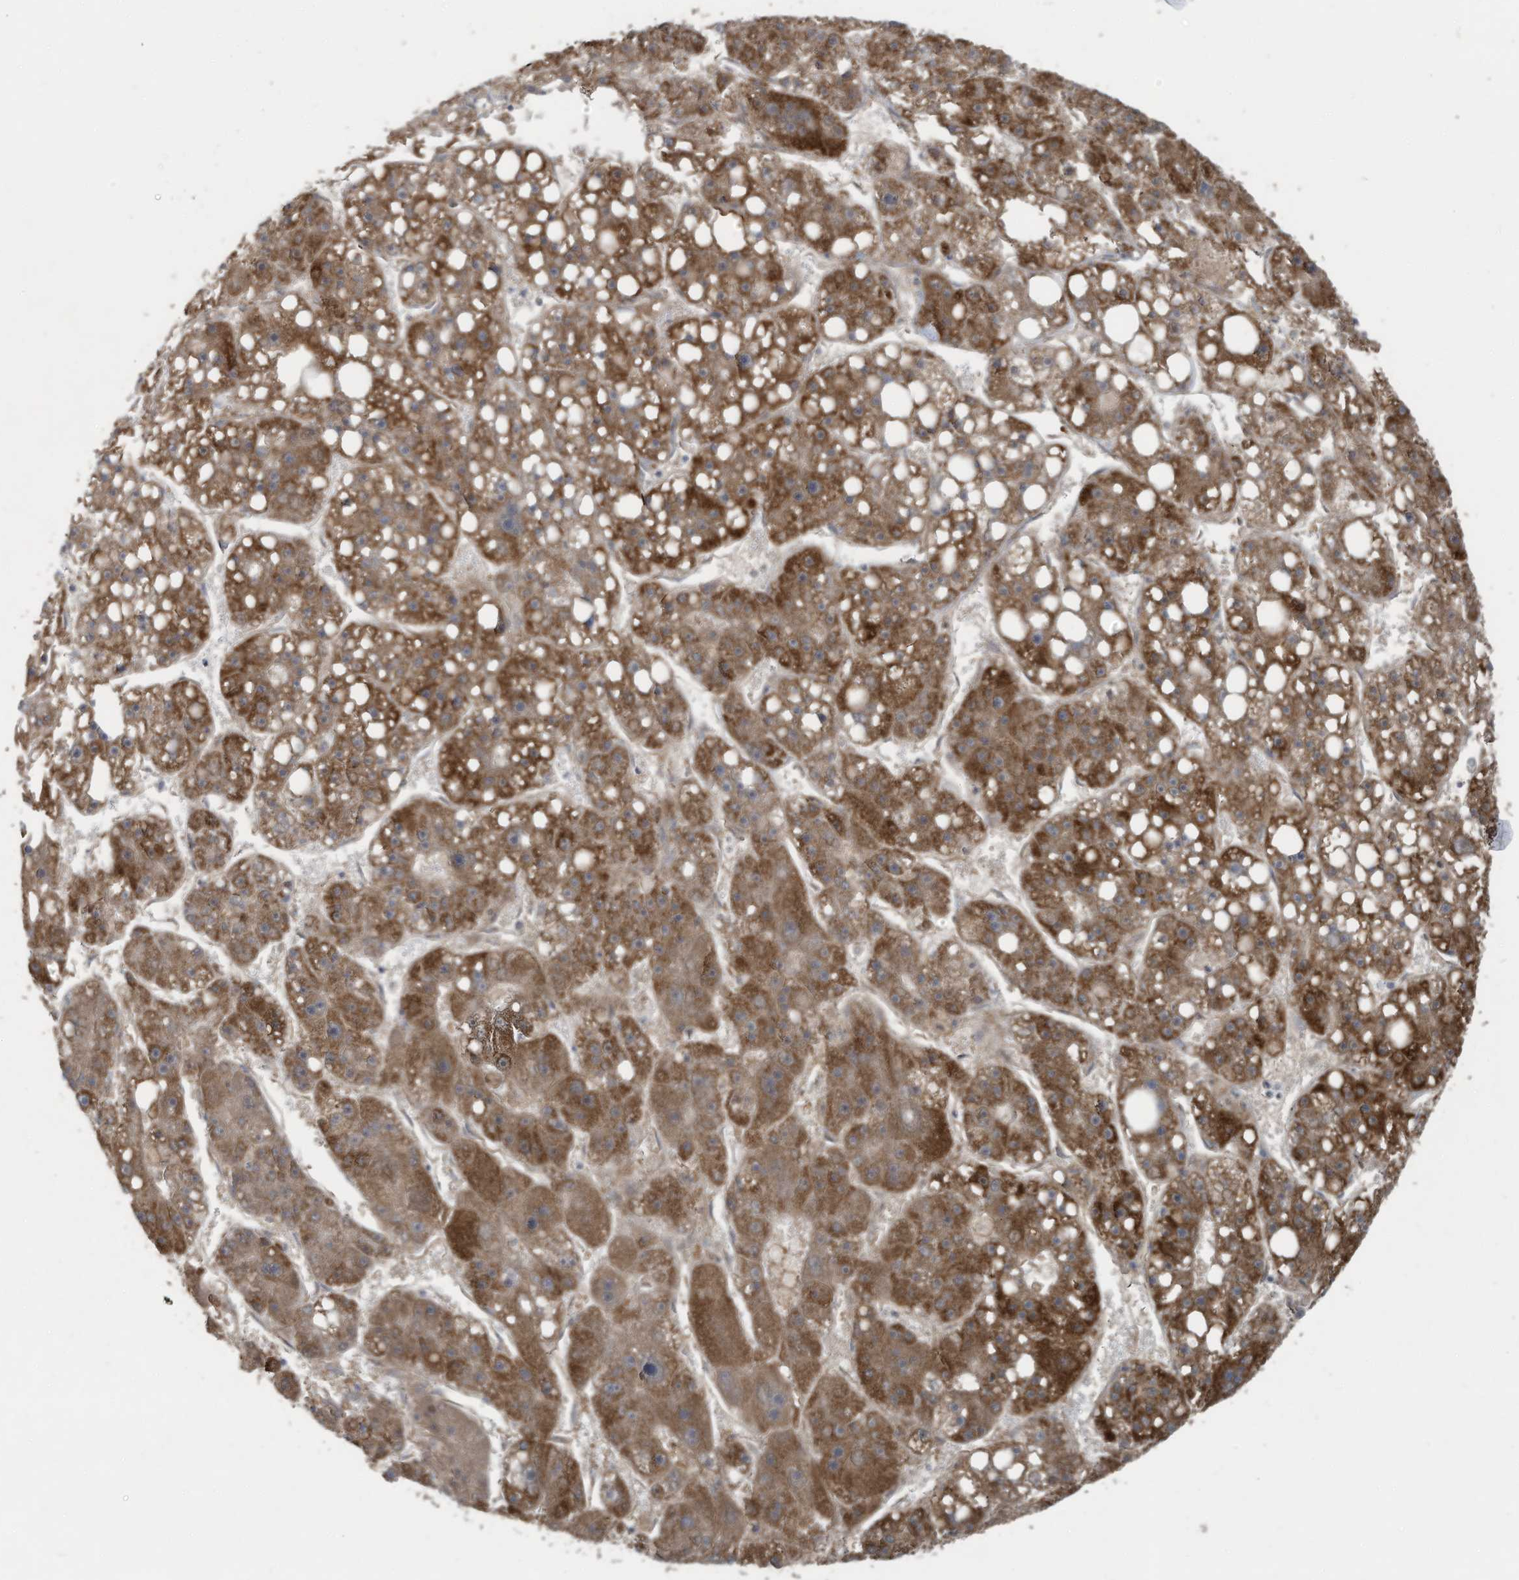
{"staining": {"intensity": "moderate", "quantity": ">75%", "location": "cytoplasmic/membranous"}, "tissue": "liver cancer", "cell_type": "Tumor cells", "image_type": "cancer", "snomed": [{"axis": "morphology", "description": "Carcinoma, Hepatocellular, NOS"}, {"axis": "topography", "description": "Liver"}], "caption": "Moderate cytoplasmic/membranous expression for a protein is present in about >75% of tumor cells of liver hepatocellular carcinoma using immunohistochemistry.", "gene": "ERI2", "patient": {"sex": "female", "age": 61}}